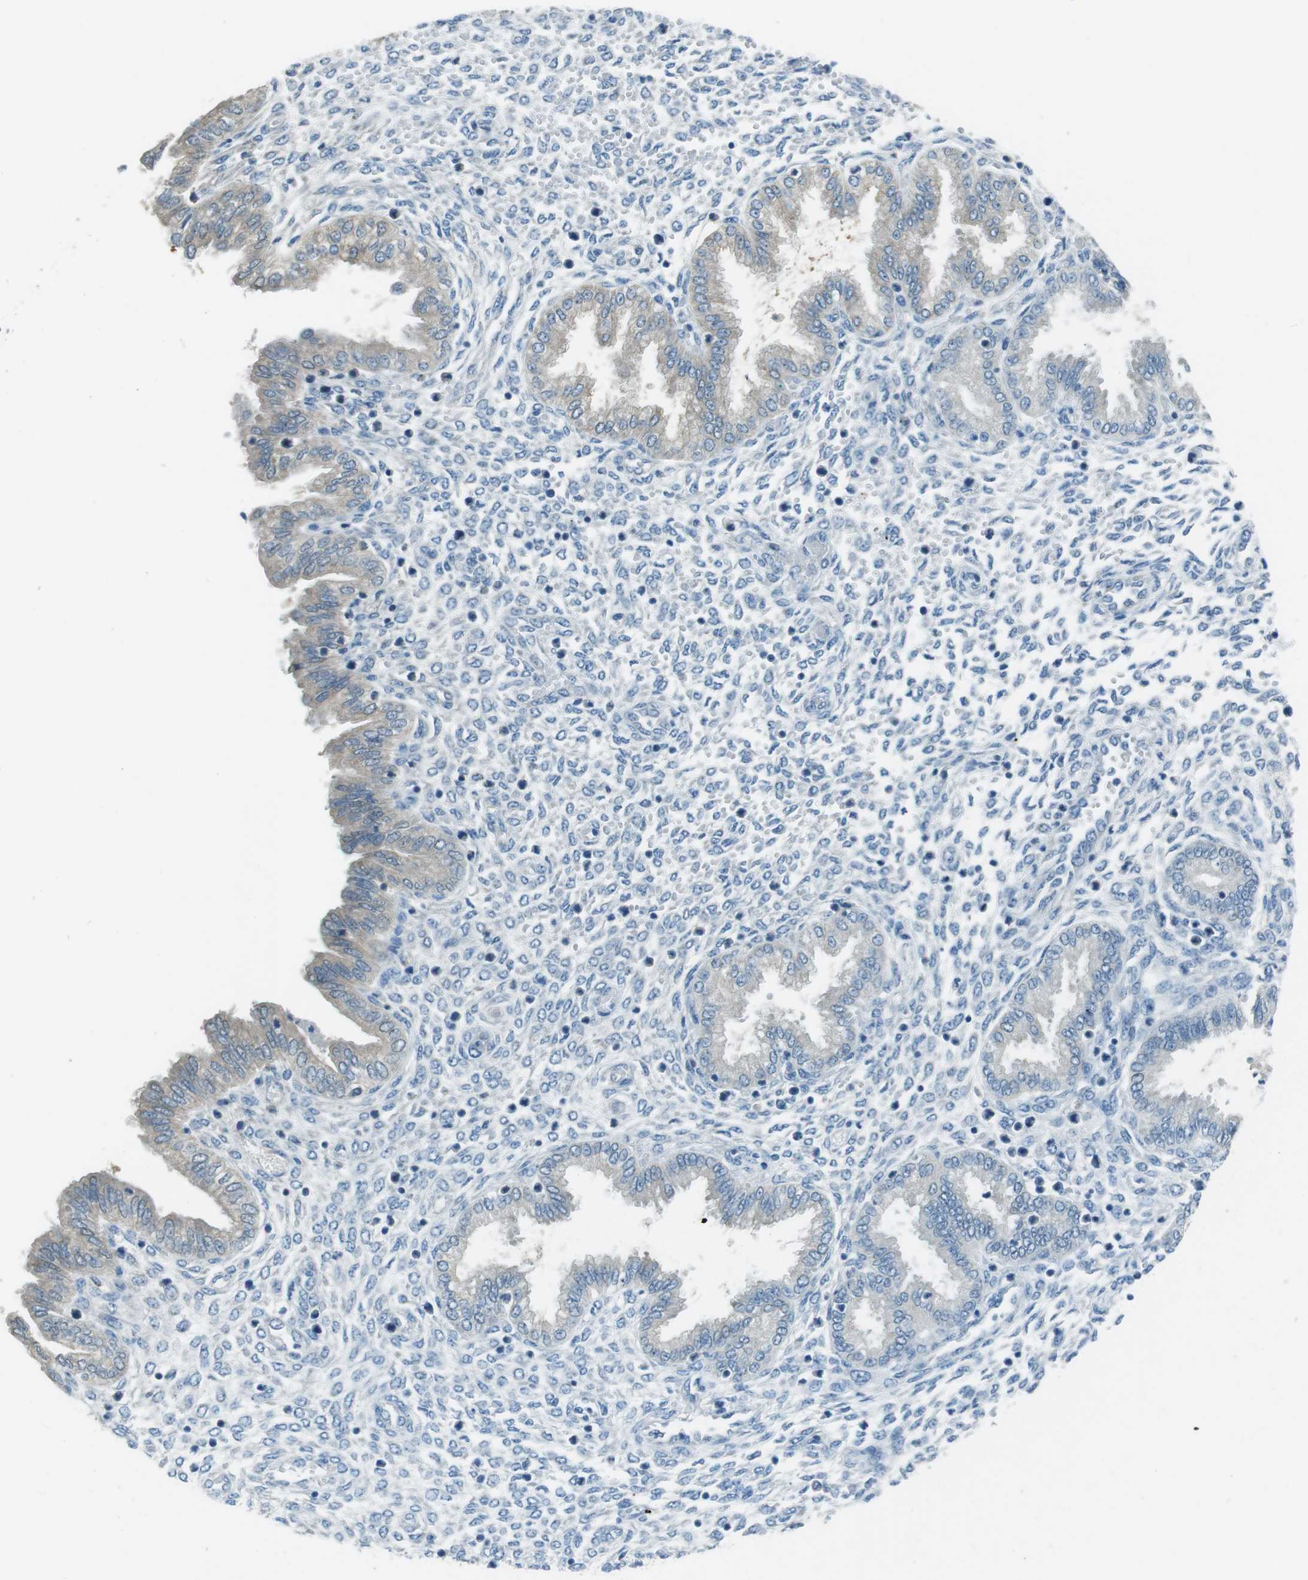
{"staining": {"intensity": "negative", "quantity": "none", "location": "none"}, "tissue": "endometrium", "cell_type": "Cells in endometrial stroma", "image_type": "normal", "snomed": [{"axis": "morphology", "description": "Normal tissue, NOS"}, {"axis": "topography", "description": "Endometrium"}], "caption": "This is an immunohistochemistry histopathology image of unremarkable endometrium. There is no positivity in cells in endometrial stroma.", "gene": "MFAP3", "patient": {"sex": "female", "age": 33}}